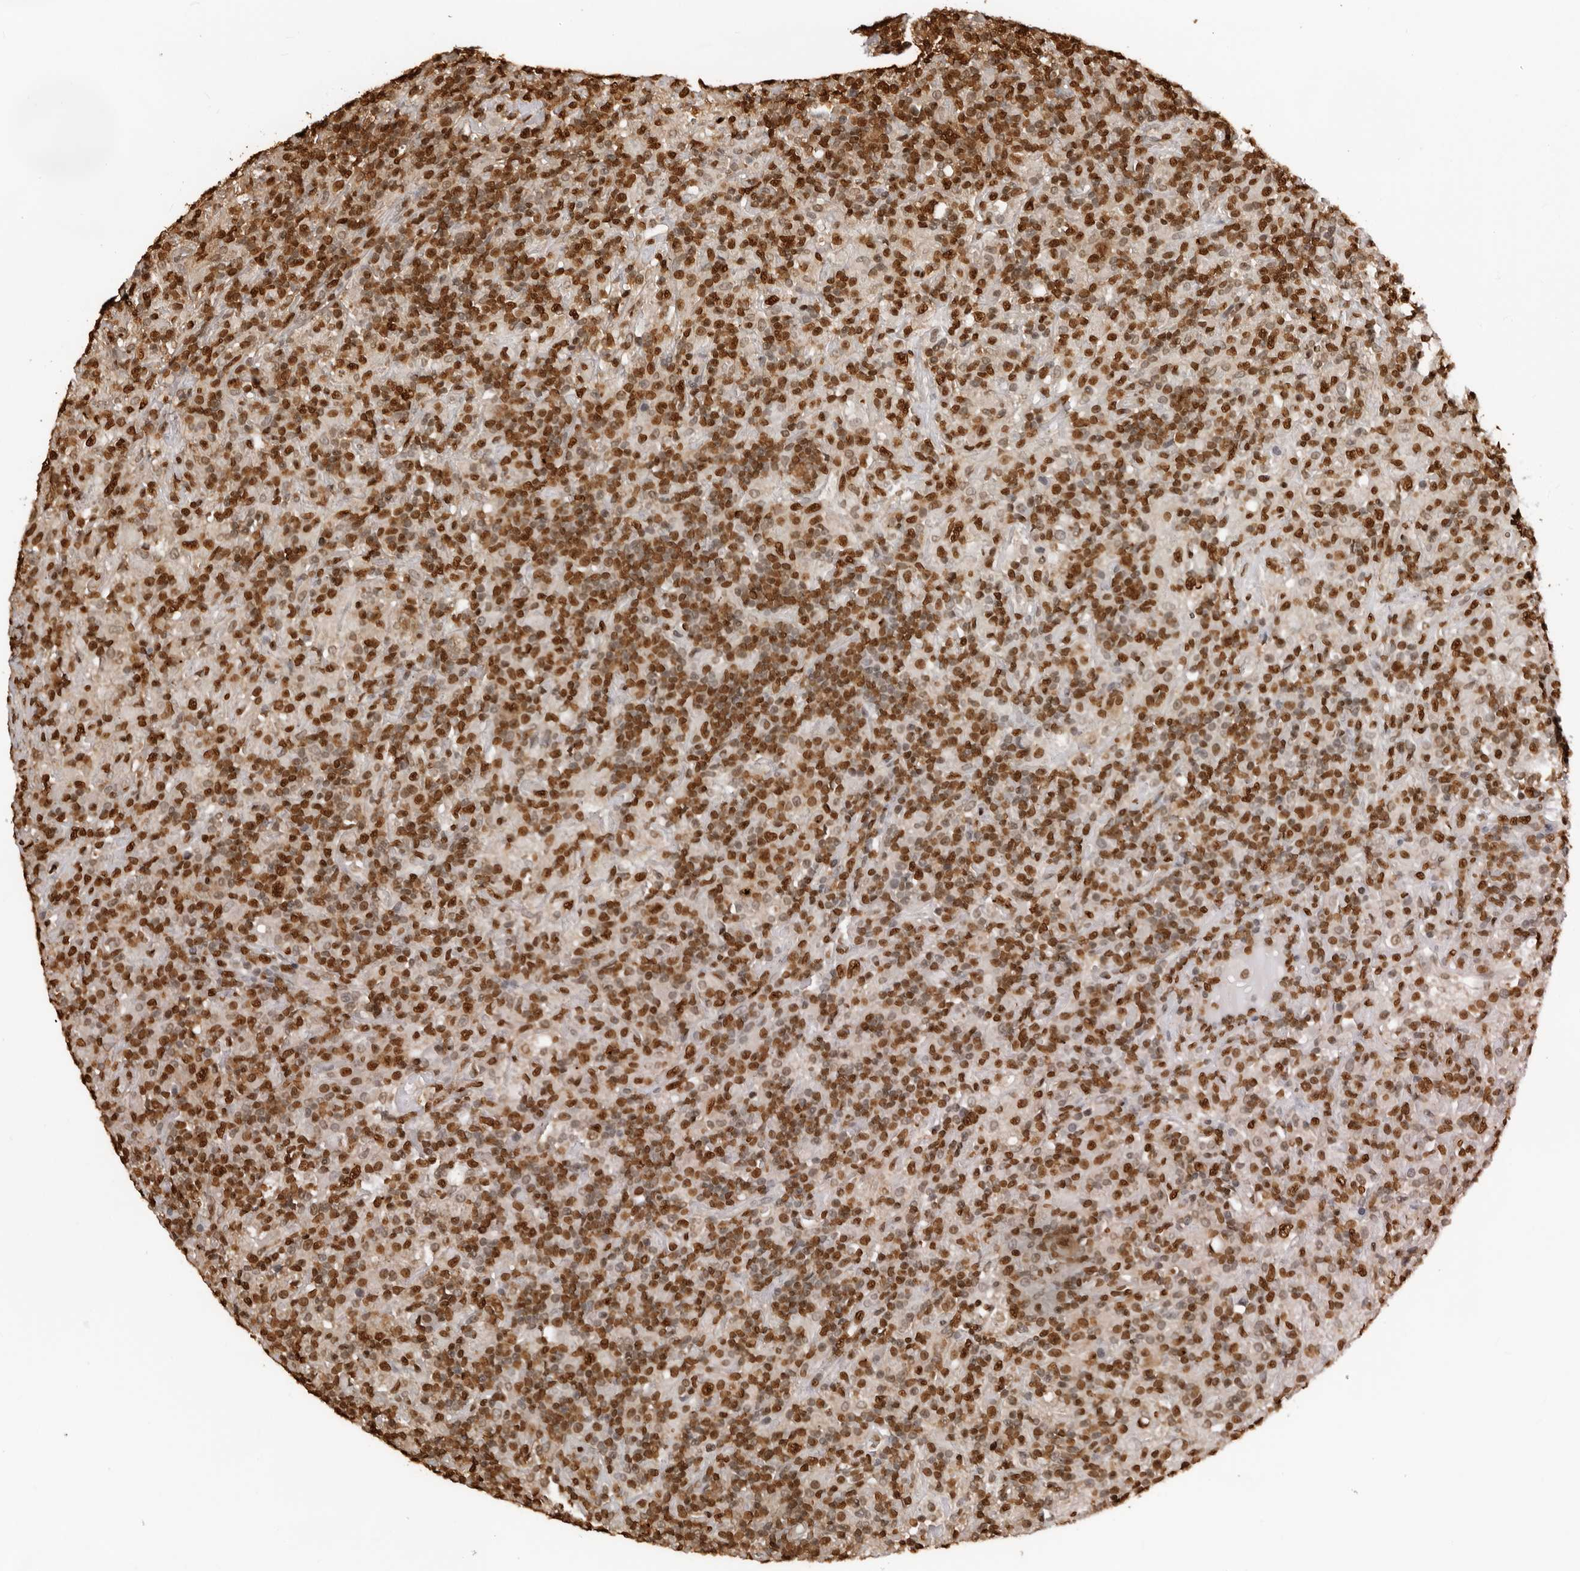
{"staining": {"intensity": "strong", "quantity": ">75%", "location": "nuclear"}, "tissue": "lymphoma", "cell_type": "Tumor cells", "image_type": "cancer", "snomed": [{"axis": "morphology", "description": "Hodgkin's disease, NOS"}, {"axis": "topography", "description": "Lymph node"}], "caption": "High-power microscopy captured an immunohistochemistry micrograph of Hodgkin's disease, revealing strong nuclear positivity in about >75% of tumor cells. (Brightfield microscopy of DAB IHC at high magnification).", "gene": "ZFP91", "patient": {"sex": "male", "age": 70}}